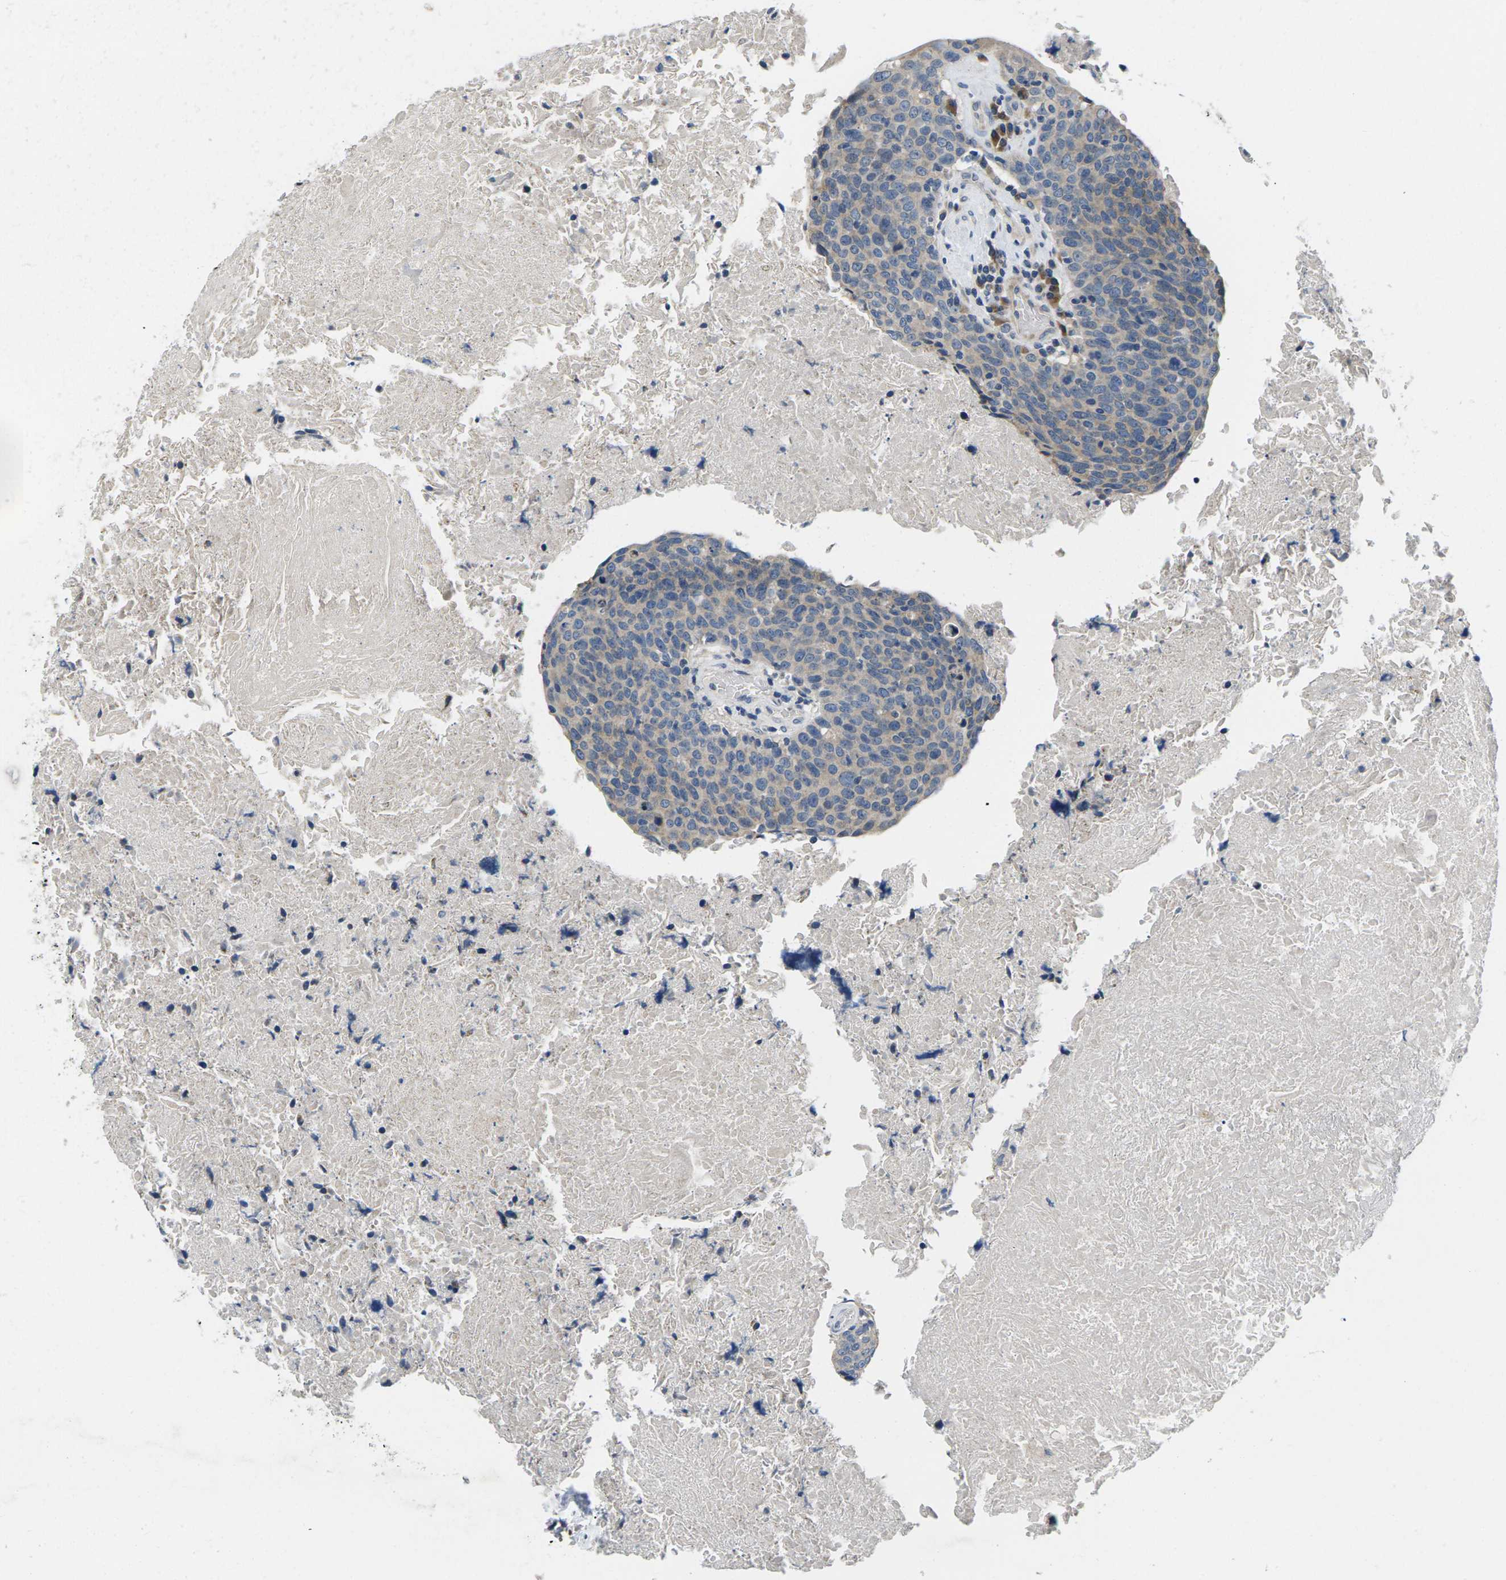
{"staining": {"intensity": "negative", "quantity": "none", "location": "none"}, "tissue": "head and neck cancer", "cell_type": "Tumor cells", "image_type": "cancer", "snomed": [{"axis": "morphology", "description": "Squamous cell carcinoma, NOS"}, {"axis": "morphology", "description": "Squamous cell carcinoma, metastatic, NOS"}, {"axis": "topography", "description": "Lymph node"}, {"axis": "topography", "description": "Head-Neck"}], "caption": "IHC of head and neck cancer (squamous cell carcinoma) exhibits no positivity in tumor cells.", "gene": "ERGIC3", "patient": {"sex": "male", "age": 62}}